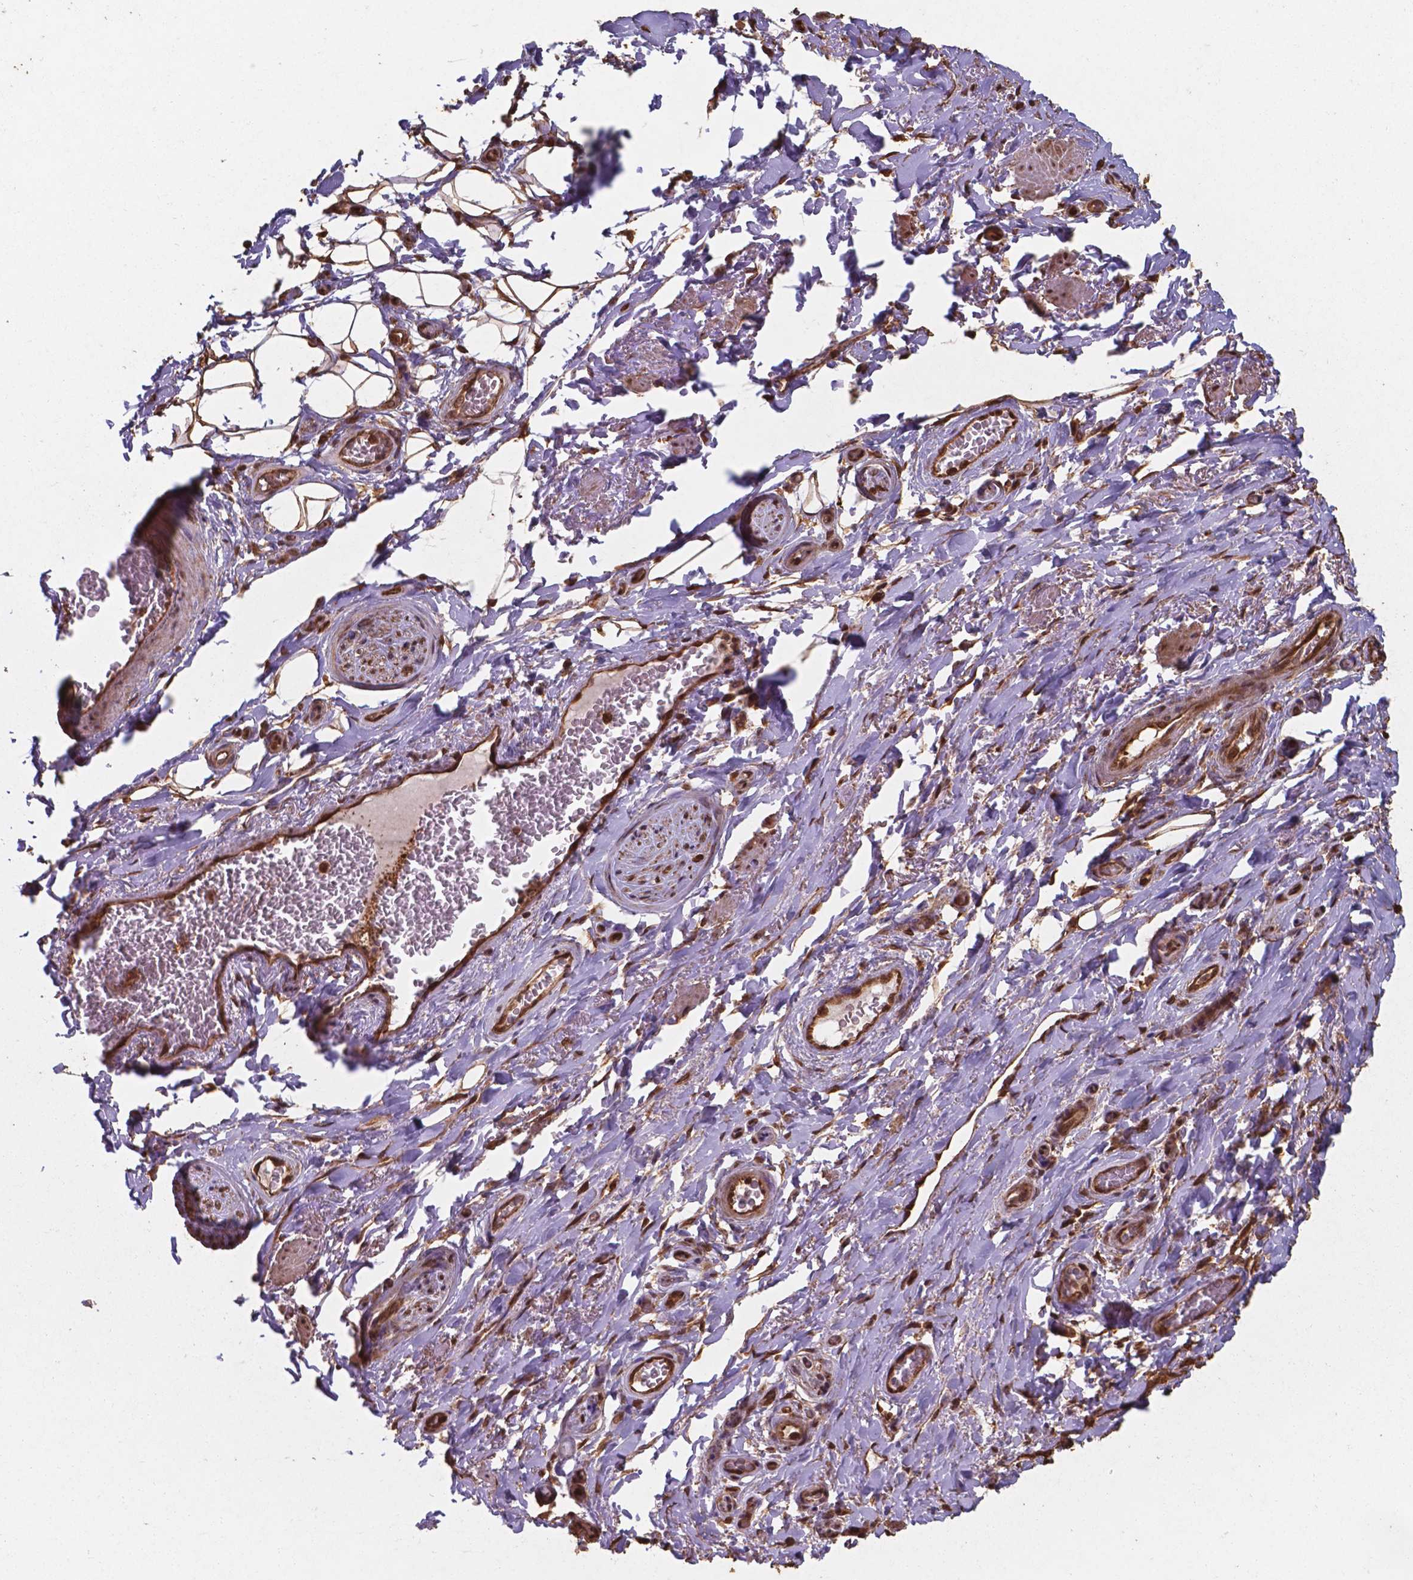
{"staining": {"intensity": "moderate", "quantity": ">75%", "location": "cytoplasmic/membranous,nuclear"}, "tissue": "adipose tissue", "cell_type": "Adipocytes", "image_type": "normal", "snomed": [{"axis": "morphology", "description": "Normal tissue, NOS"}, {"axis": "topography", "description": "Anal"}, {"axis": "topography", "description": "Peripheral nerve tissue"}], "caption": "This image exhibits immunohistochemistry (IHC) staining of benign human adipose tissue, with medium moderate cytoplasmic/membranous,nuclear expression in approximately >75% of adipocytes.", "gene": "CHP2", "patient": {"sex": "male", "age": 53}}